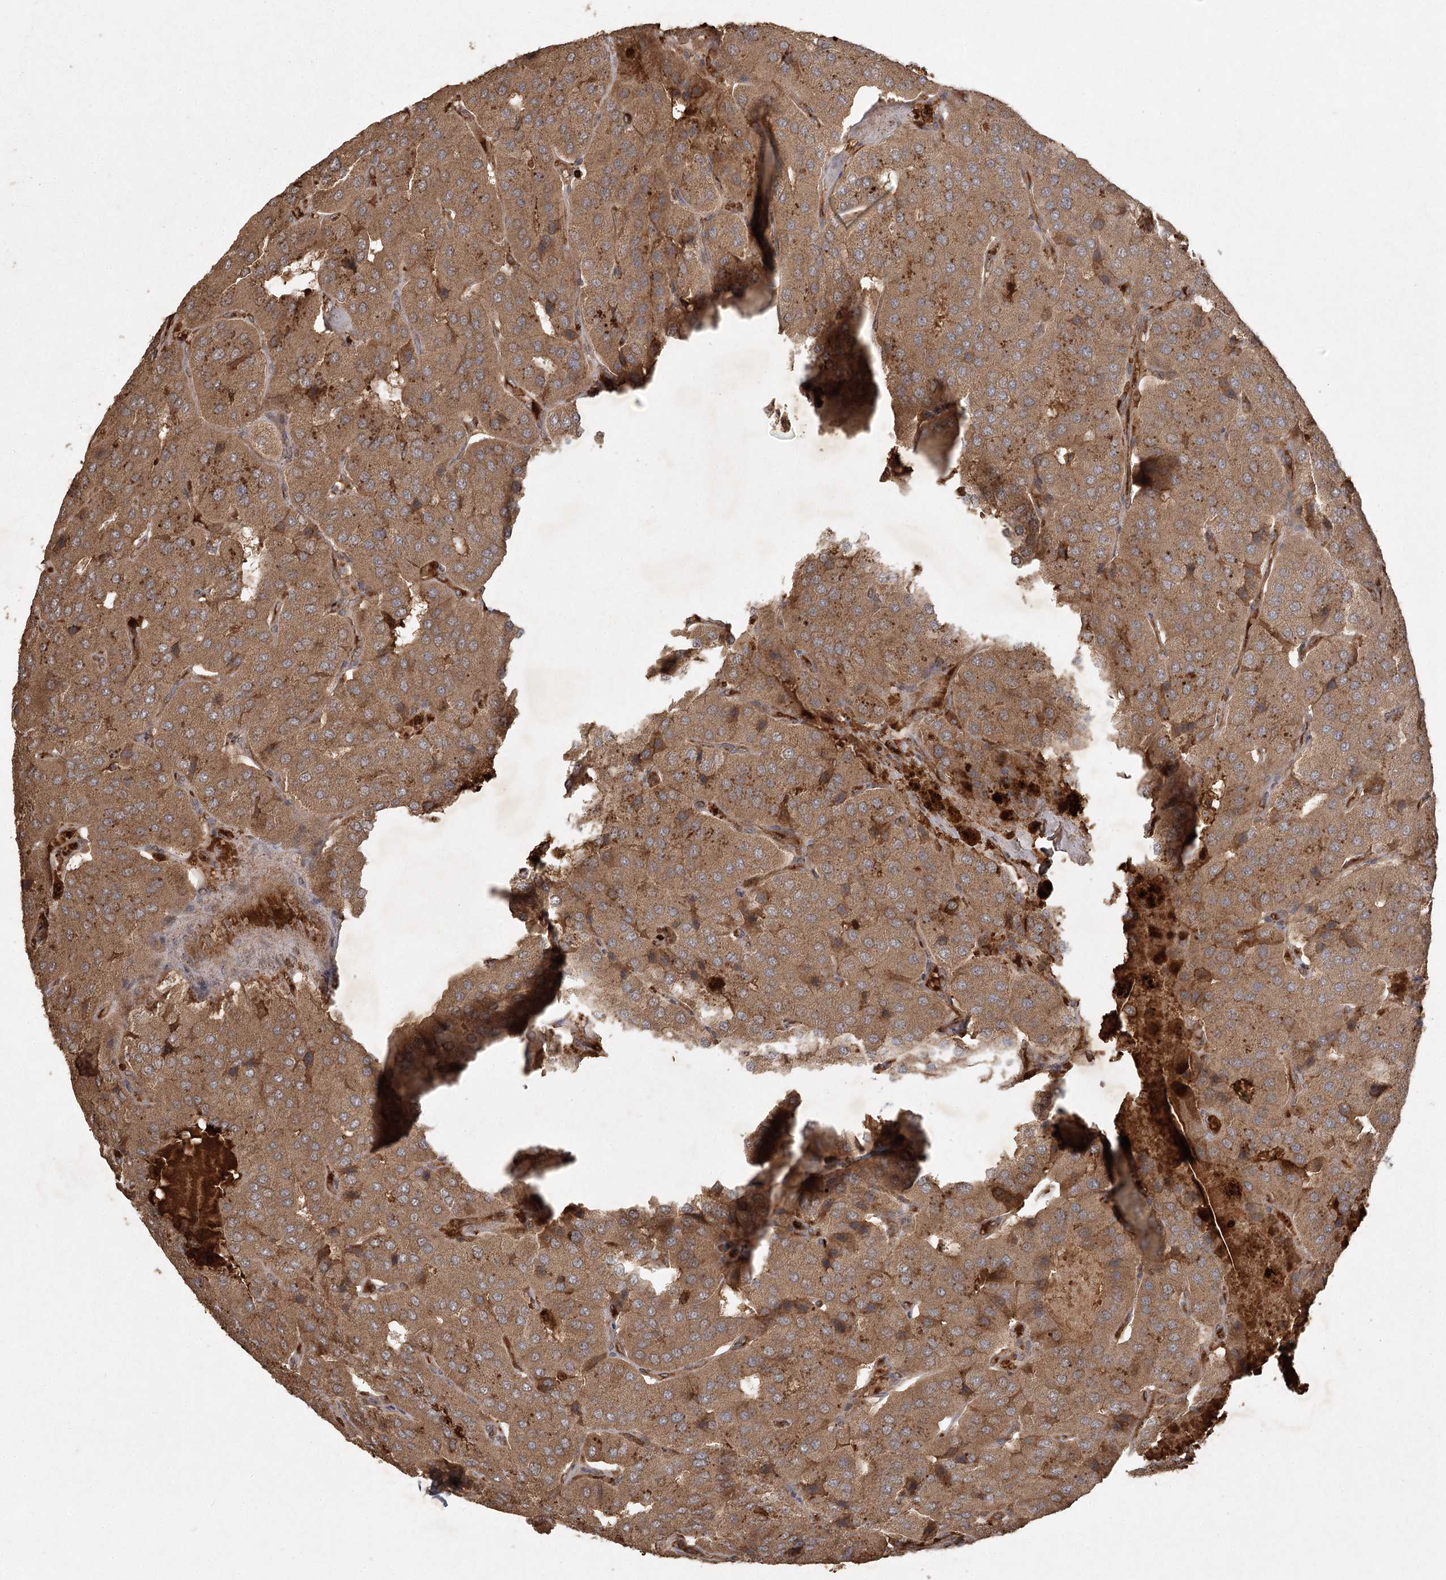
{"staining": {"intensity": "moderate", "quantity": ">75%", "location": "cytoplasmic/membranous"}, "tissue": "parathyroid gland", "cell_type": "Glandular cells", "image_type": "normal", "snomed": [{"axis": "morphology", "description": "Normal tissue, NOS"}, {"axis": "morphology", "description": "Adenoma, NOS"}, {"axis": "topography", "description": "Parathyroid gland"}], "caption": "Immunohistochemical staining of normal human parathyroid gland demonstrates medium levels of moderate cytoplasmic/membranous staining in about >75% of glandular cells.", "gene": "ARL13A", "patient": {"sex": "female", "age": 86}}